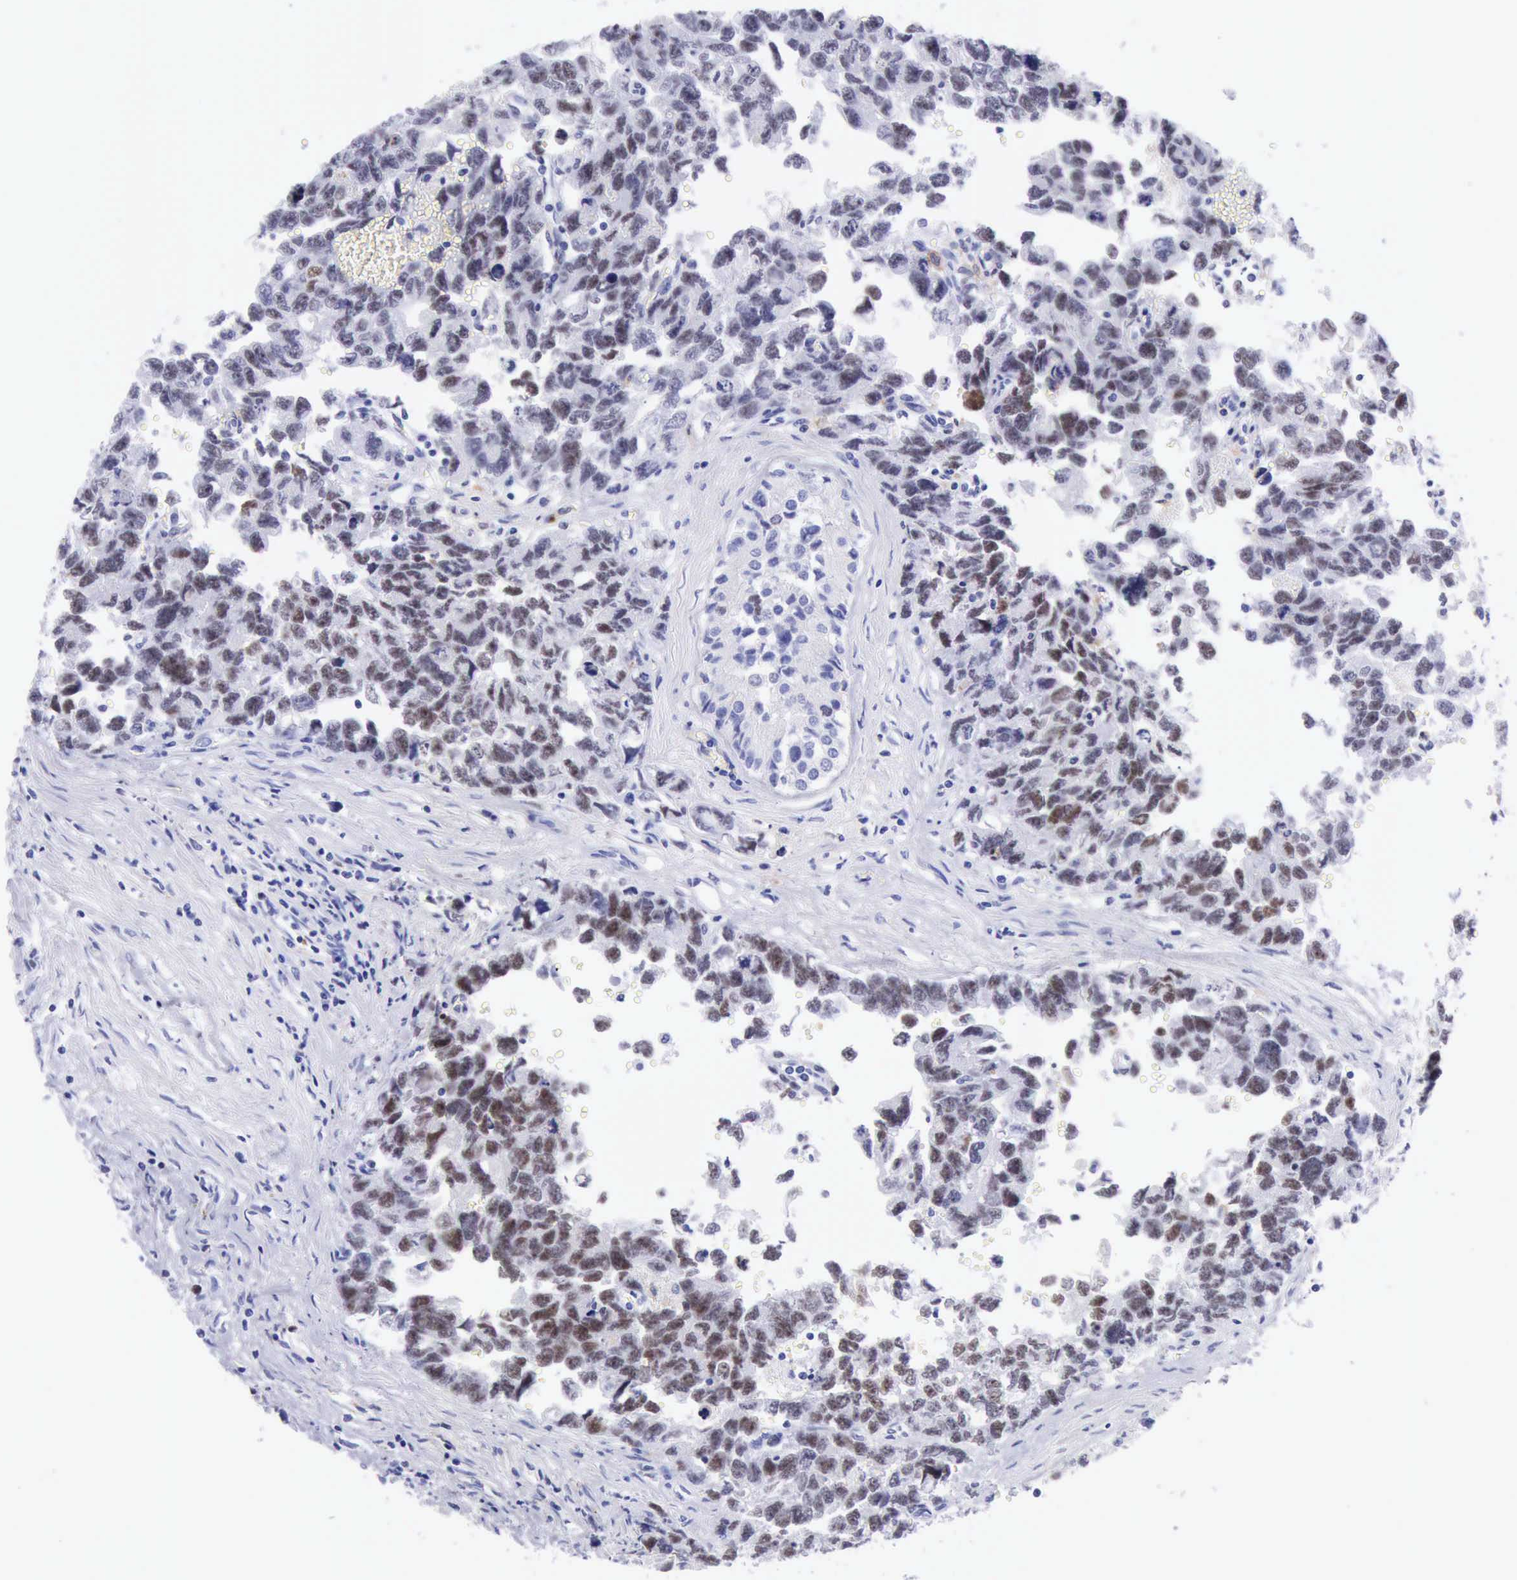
{"staining": {"intensity": "weak", "quantity": "25%-75%", "location": "nuclear"}, "tissue": "testis cancer", "cell_type": "Tumor cells", "image_type": "cancer", "snomed": [{"axis": "morphology", "description": "Carcinoma, Embryonal, NOS"}, {"axis": "topography", "description": "Testis"}], "caption": "A photomicrograph showing weak nuclear staining in approximately 25%-75% of tumor cells in testis cancer (embryonal carcinoma), as visualized by brown immunohistochemical staining.", "gene": "MCM2", "patient": {"sex": "male", "age": 31}}